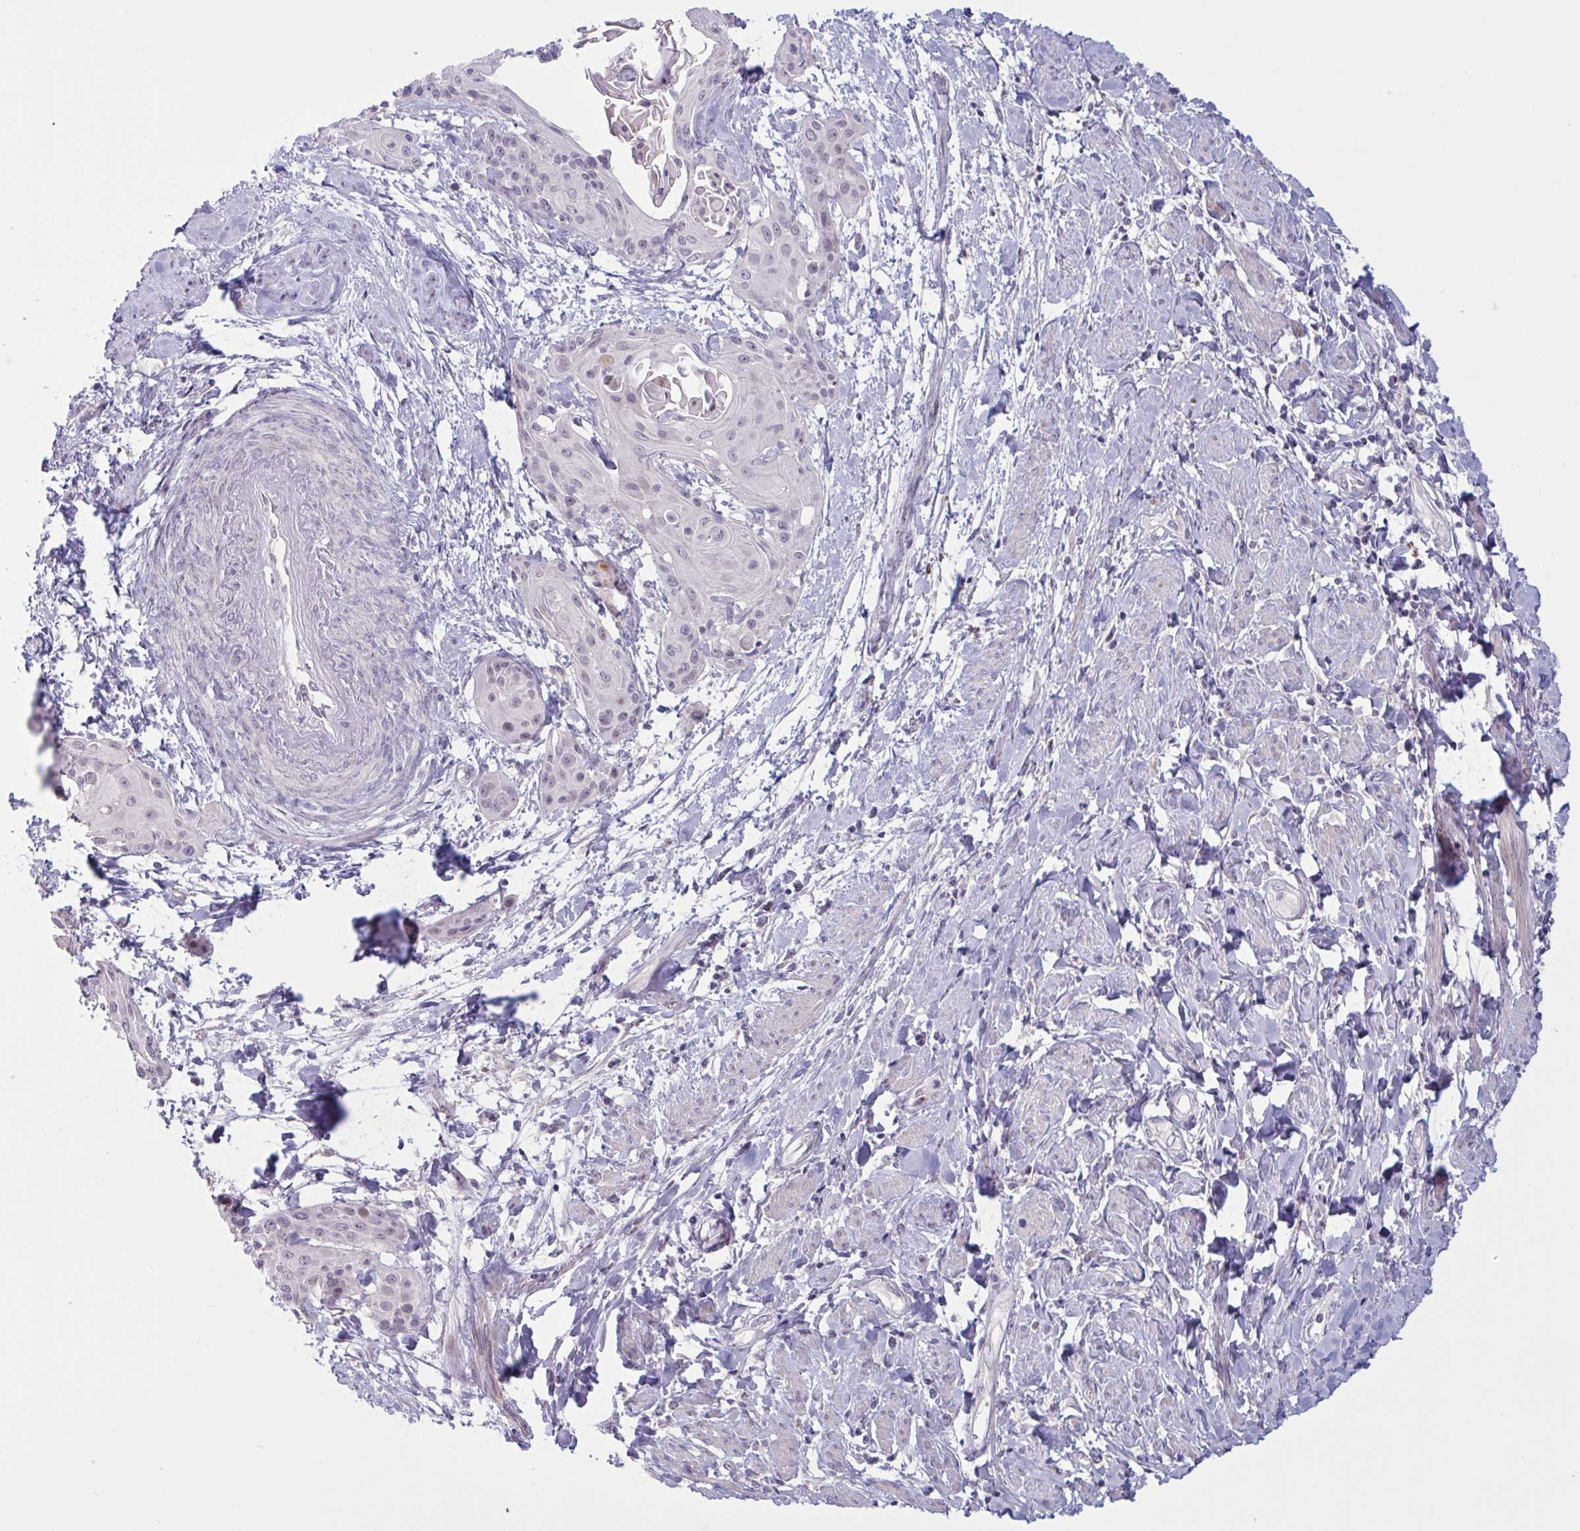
{"staining": {"intensity": "negative", "quantity": "none", "location": "none"}, "tissue": "cervical cancer", "cell_type": "Tumor cells", "image_type": "cancer", "snomed": [{"axis": "morphology", "description": "Squamous cell carcinoma, NOS"}, {"axis": "topography", "description": "Cervix"}], "caption": "Micrograph shows no significant protein positivity in tumor cells of cervical cancer (squamous cell carcinoma).", "gene": "RFPL4B", "patient": {"sex": "female", "age": 57}}